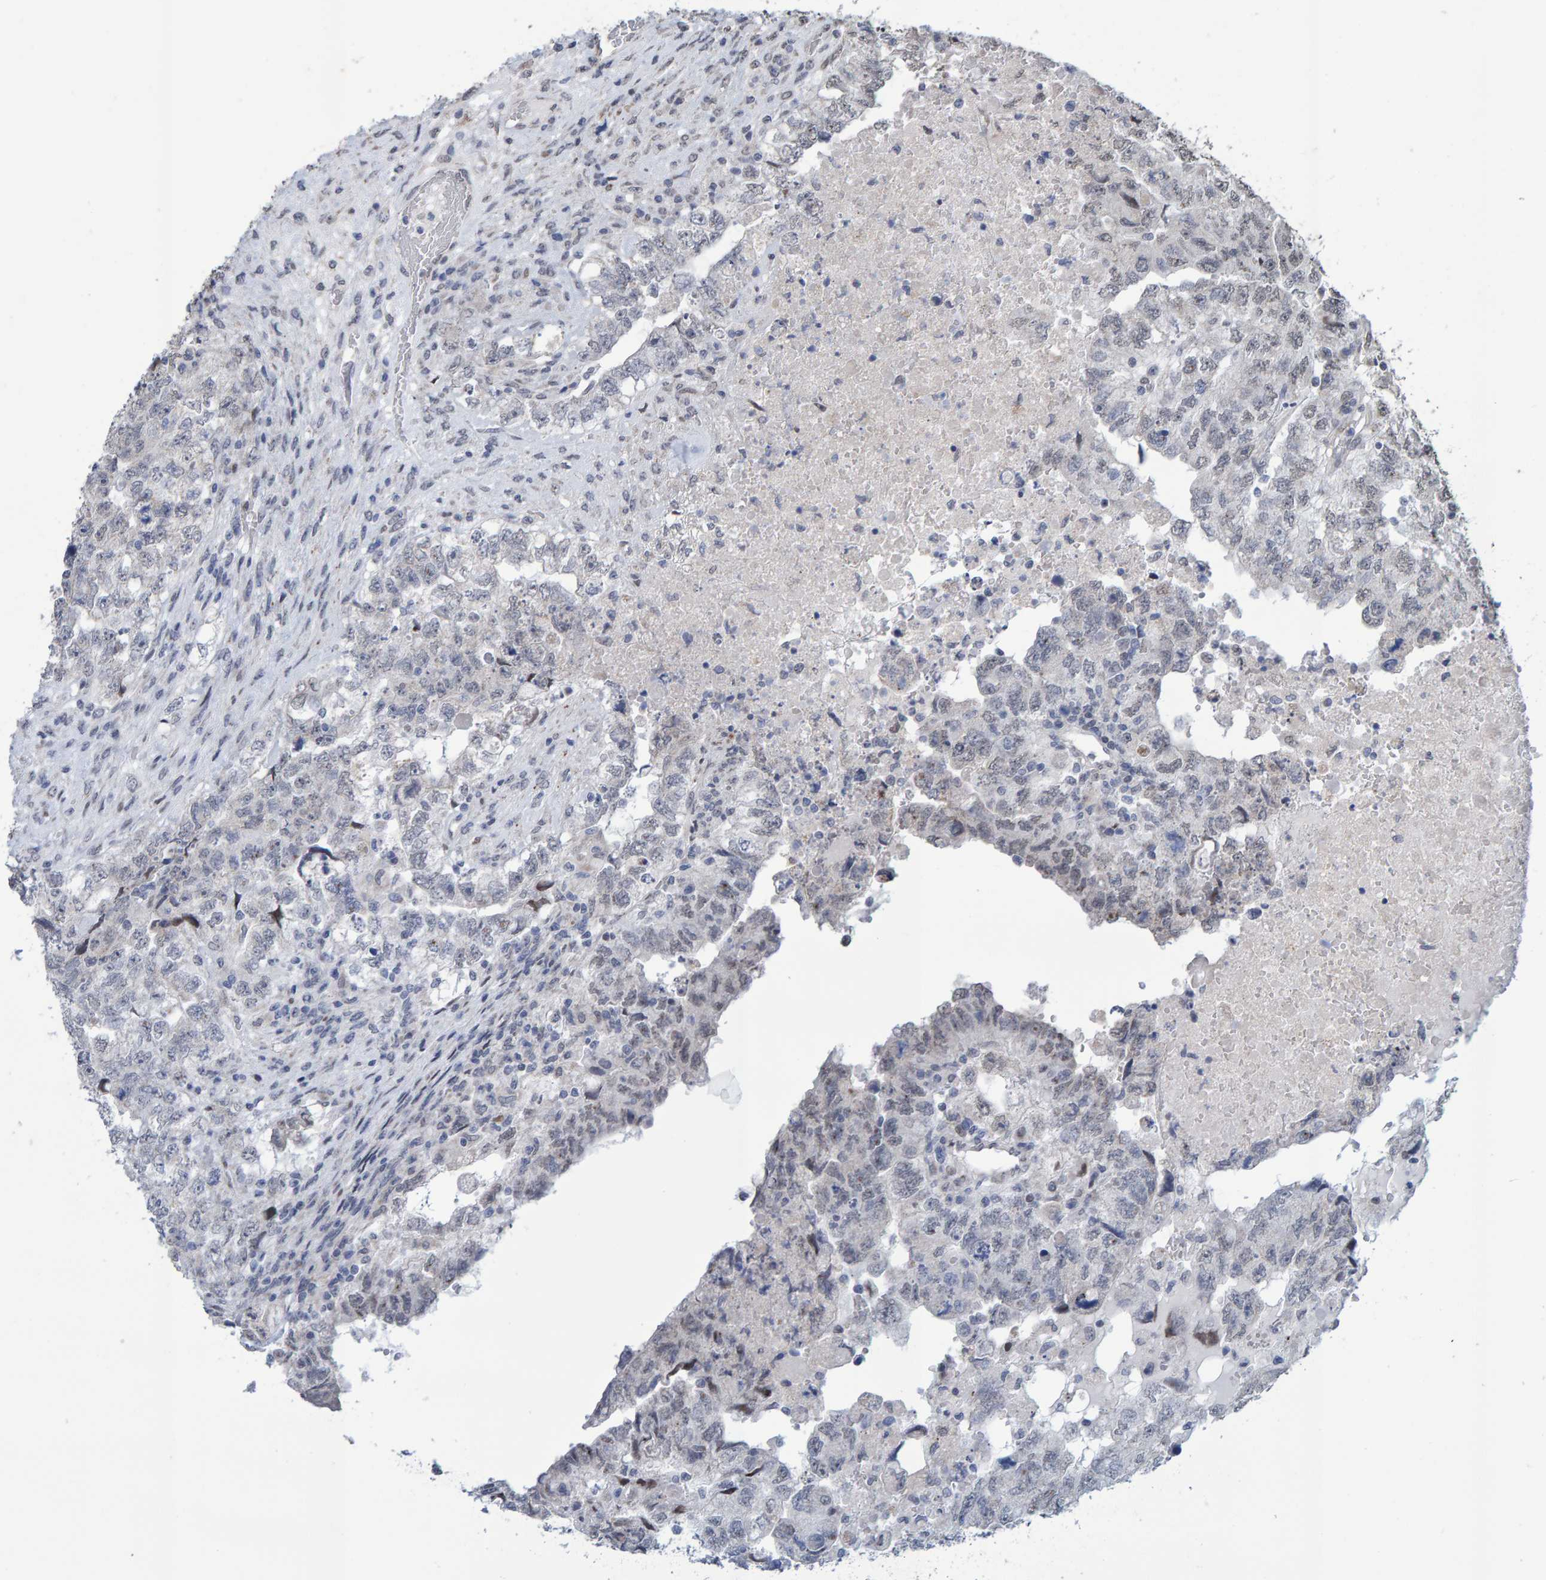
{"staining": {"intensity": "negative", "quantity": "none", "location": "none"}, "tissue": "testis cancer", "cell_type": "Tumor cells", "image_type": "cancer", "snomed": [{"axis": "morphology", "description": "Carcinoma, Embryonal, NOS"}, {"axis": "topography", "description": "Testis"}], "caption": "DAB immunohistochemical staining of testis cancer (embryonal carcinoma) shows no significant positivity in tumor cells.", "gene": "USP43", "patient": {"sex": "male", "age": 36}}